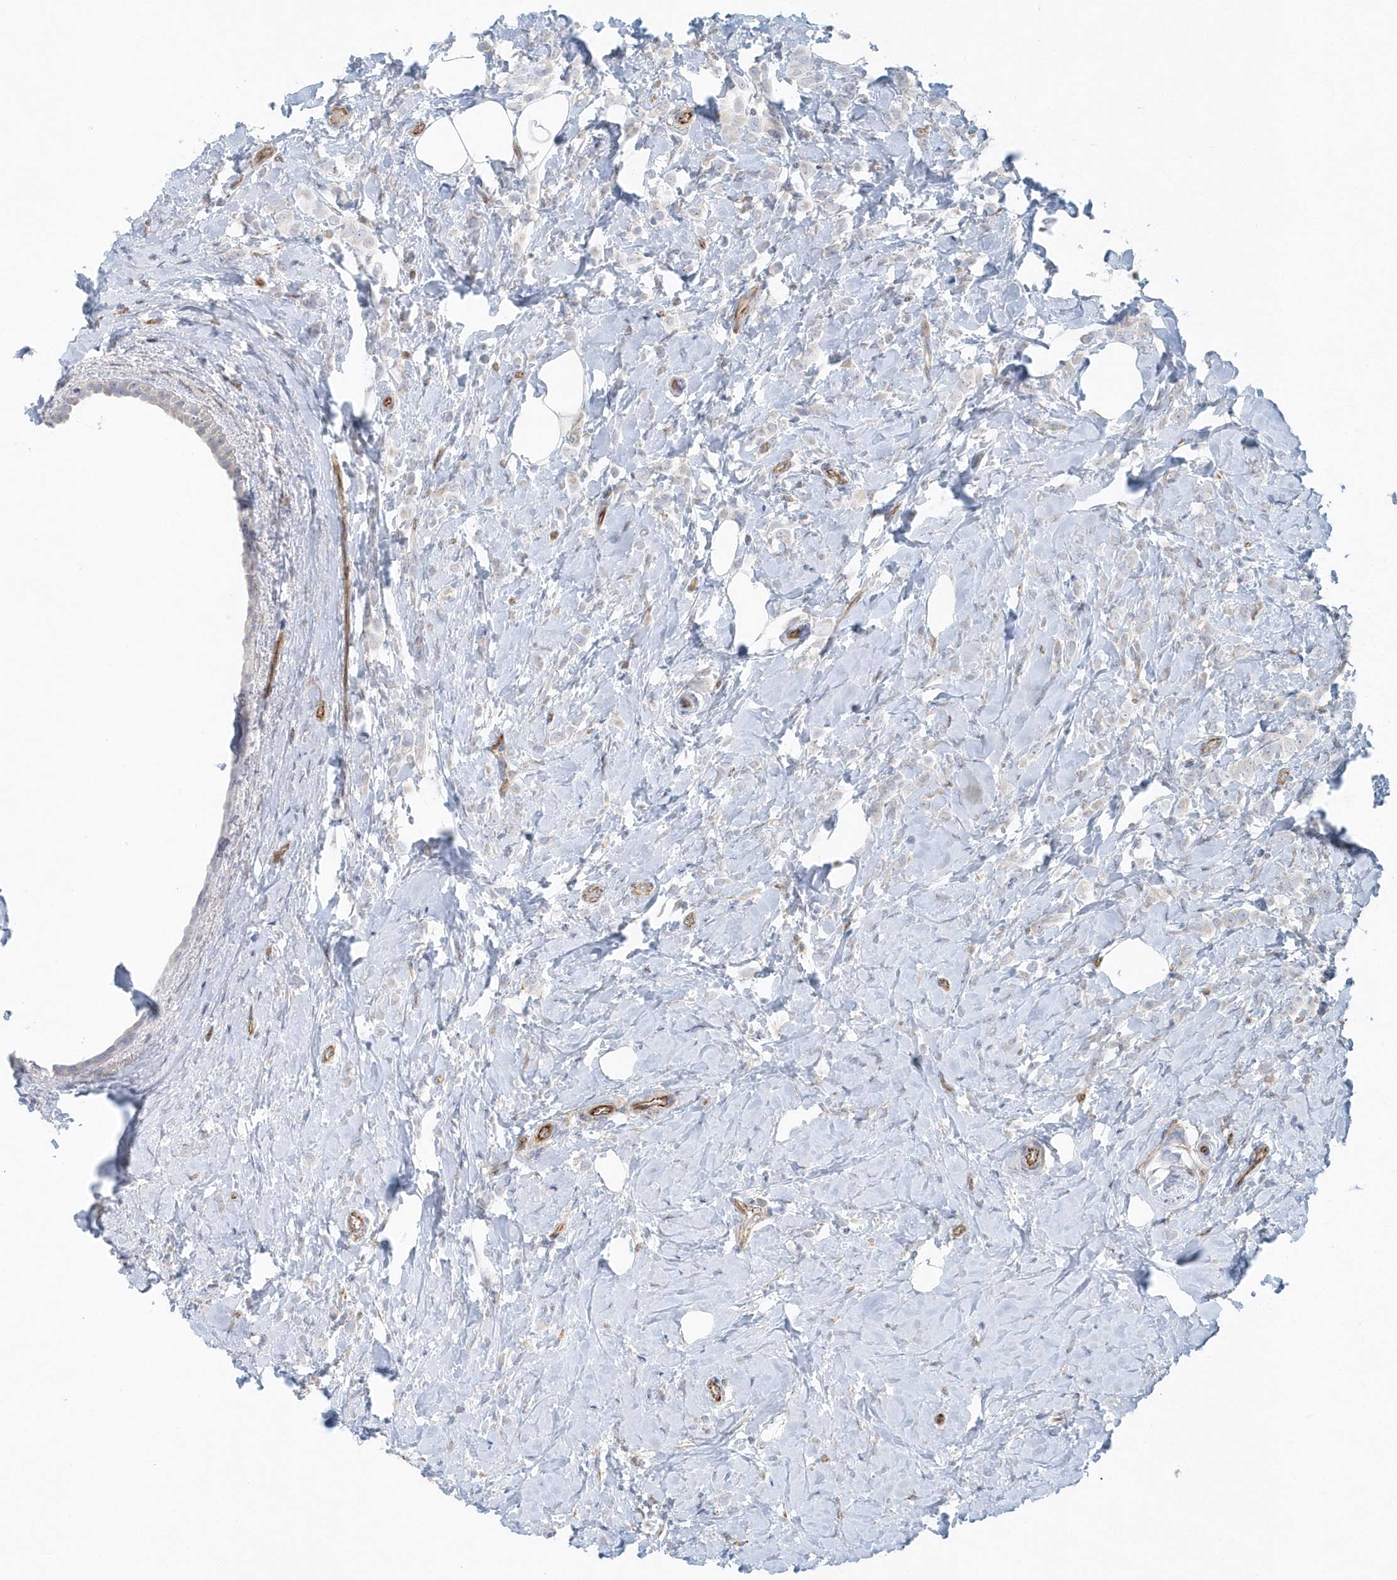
{"staining": {"intensity": "negative", "quantity": "none", "location": "none"}, "tissue": "breast cancer", "cell_type": "Tumor cells", "image_type": "cancer", "snomed": [{"axis": "morphology", "description": "Lobular carcinoma"}, {"axis": "topography", "description": "Breast"}], "caption": "DAB immunohistochemical staining of lobular carcinoma (breast) demonstrates no significant staining in tumor cells.", "gene": "GPR152", "patient": {"sex": "female", "age": 47}}